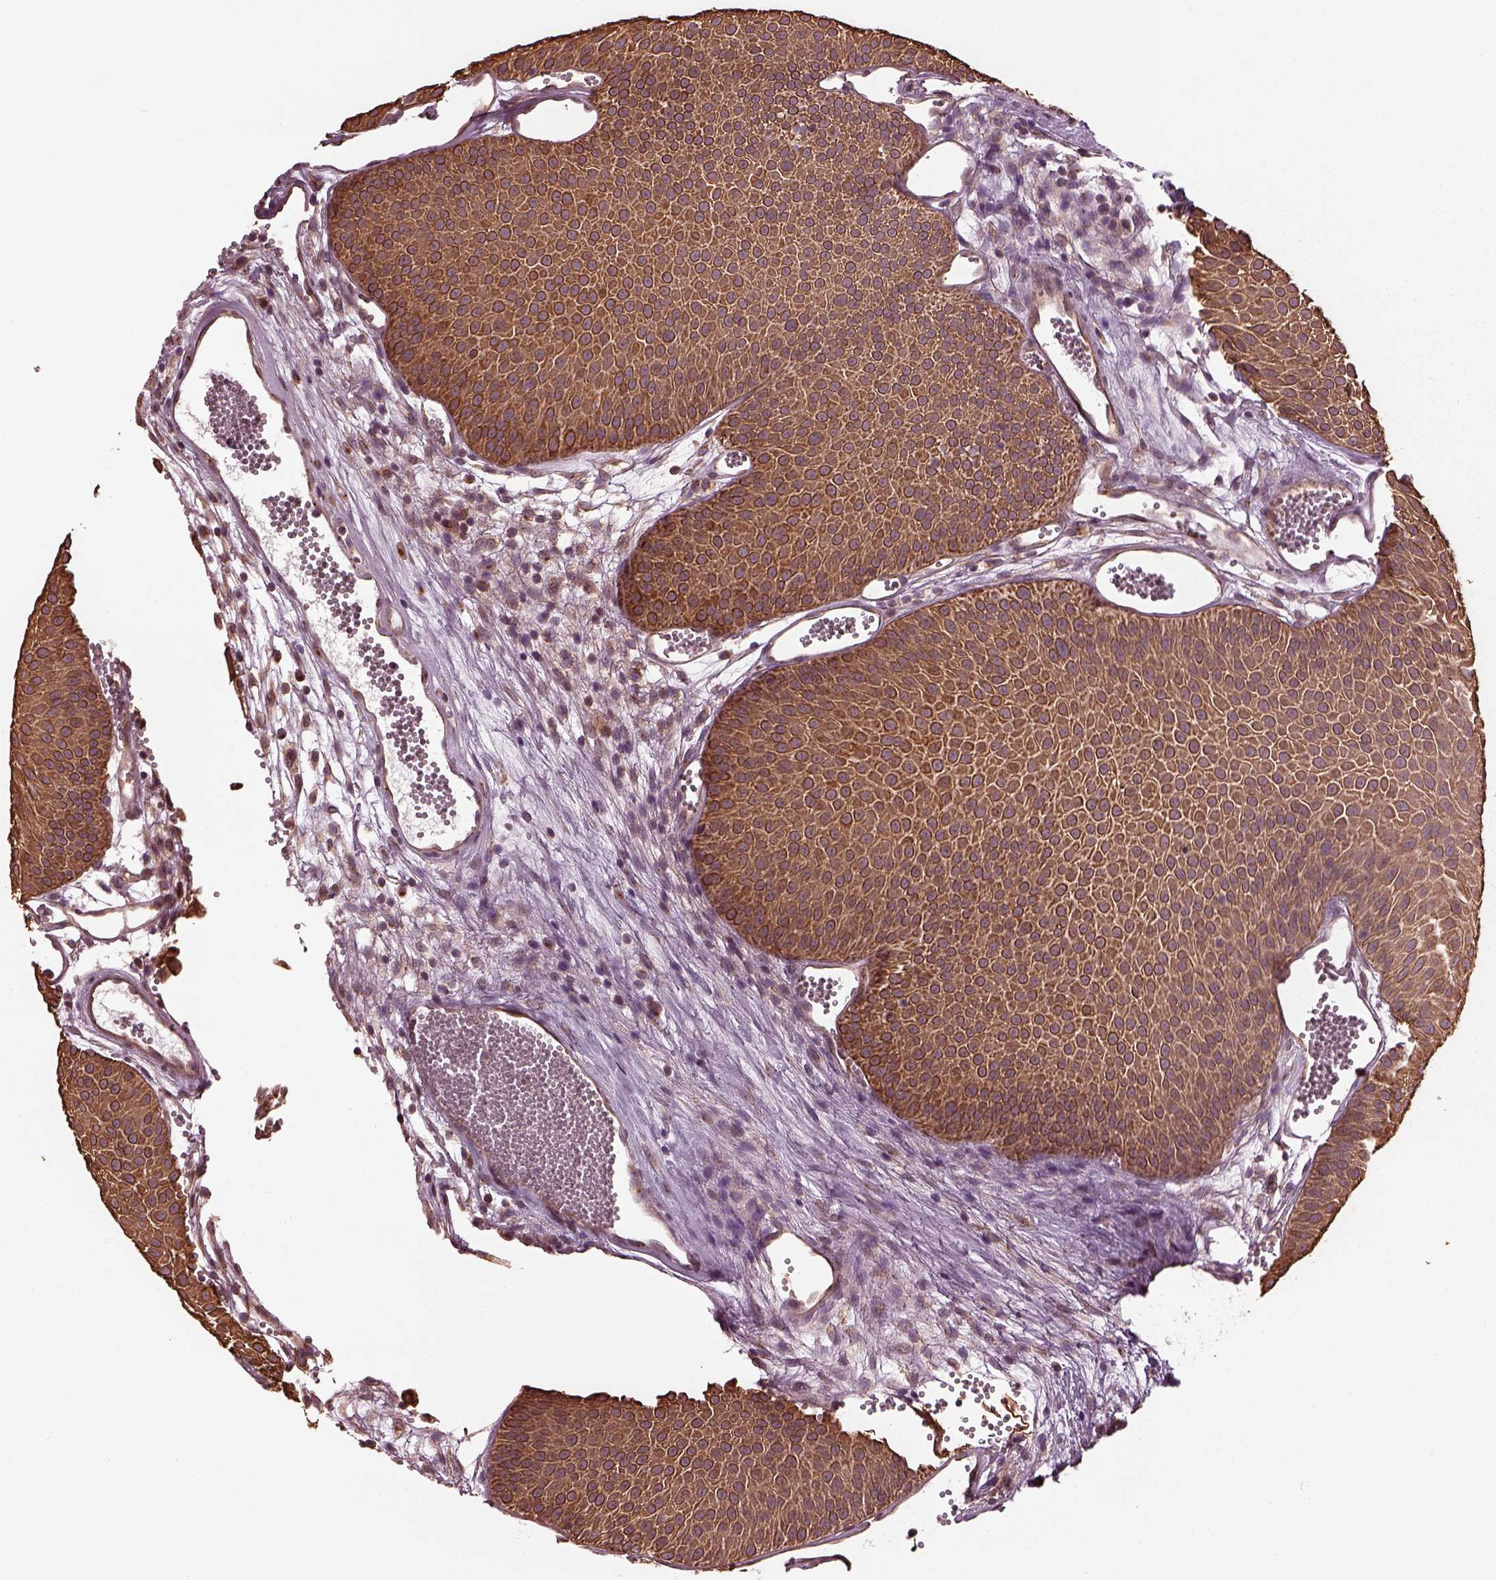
{"staining": {"intensity": "moderate", "quantity": ">75%", "location": "cytoplasmic/membranous,nuclear"}, "tissue": "urothelial cancer", "cell_type": "Tumor cells", "image_type": "cancer", "snomed": [{"axis": "morphology", "description": "Urothelial carcinoma, Low grade"}, {"axis": "topography", "description": "Urinary bladder"}], "caption": "A brown stain labels moderate cytoplasmic/membranous and nuclear positivity of a protein in human urothelial carcinoma (low-grade) tumor cells.", "gene": "RUFY3", "patient": {"sex": "male", "age": 52}}